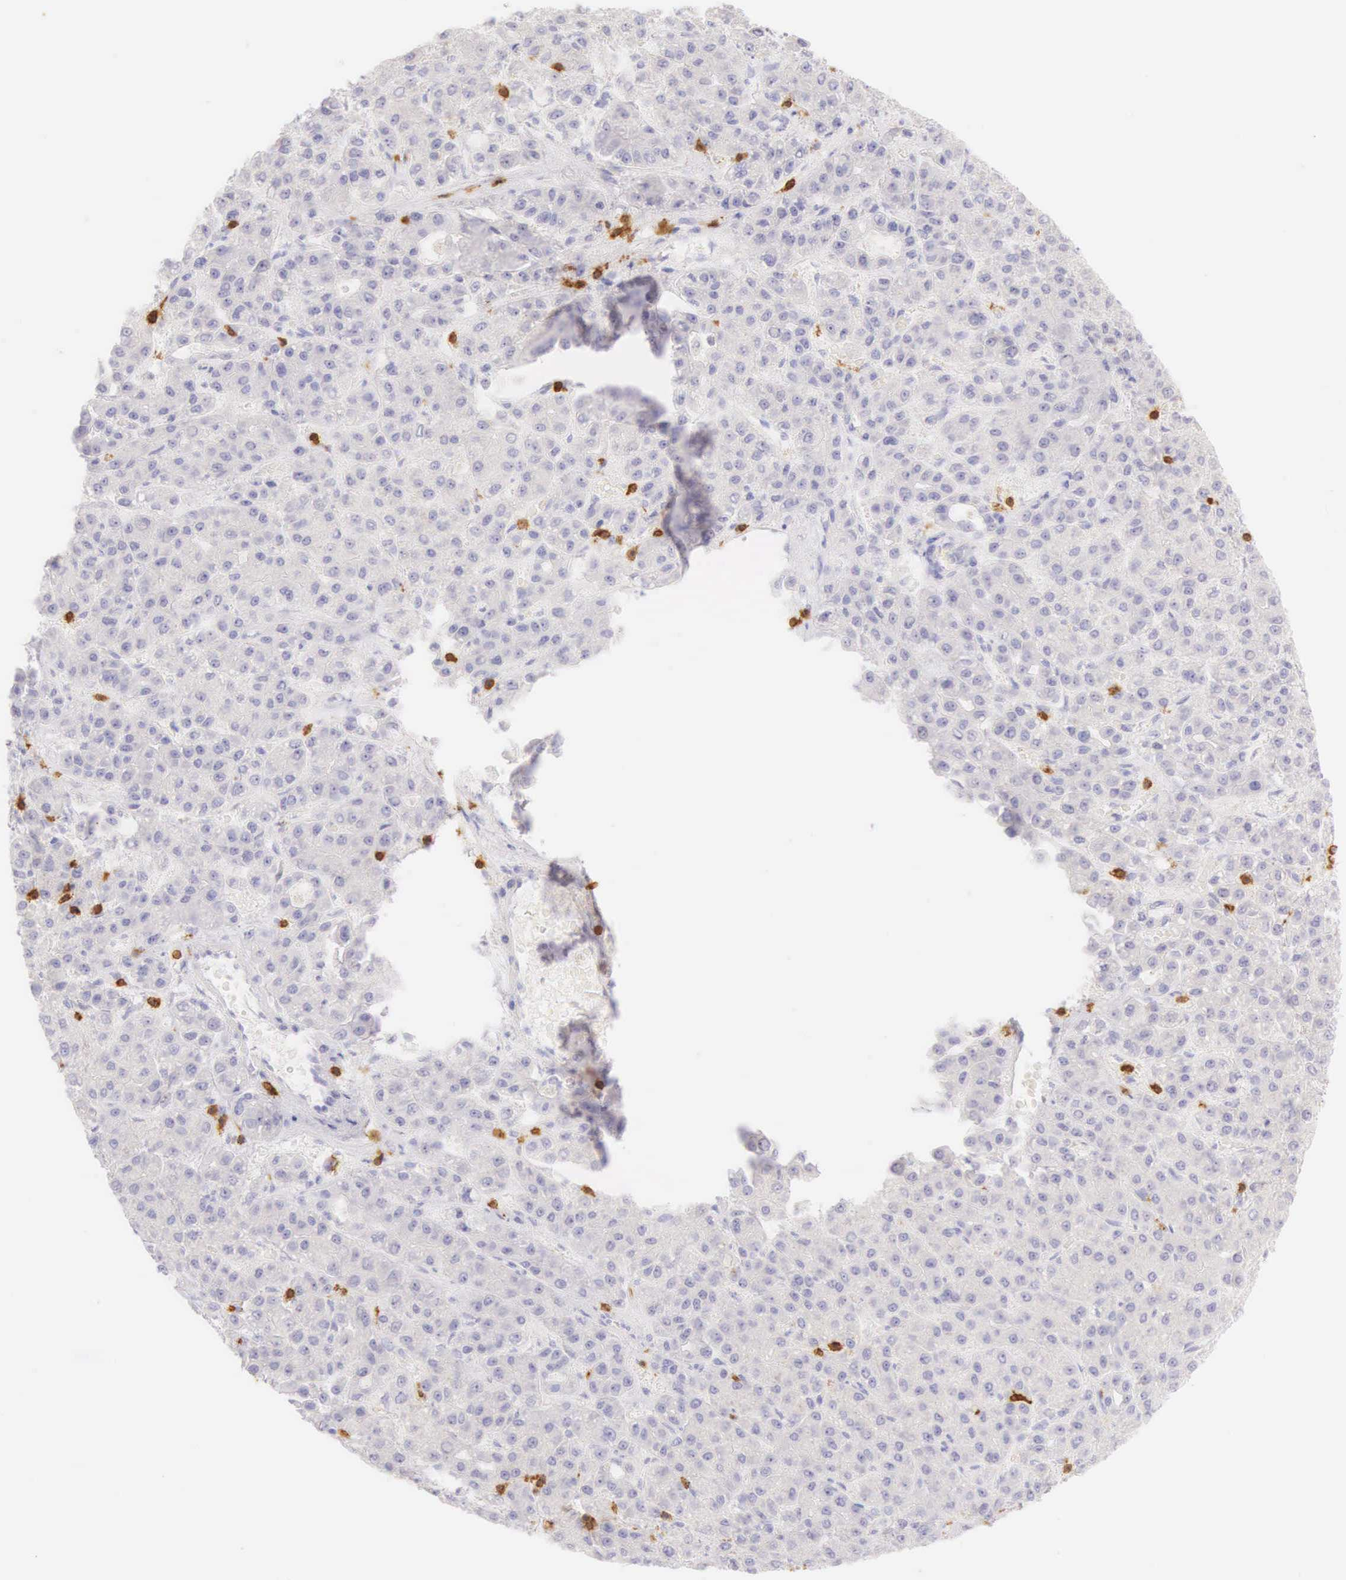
{"staining": {"intensity": "negative", "quantity": "none", "location": "none"}, "tissue": "liver cancer", "cell_type": "Tumor cells", "image_type": "cancer", "snomed": [{"axis": "morphology", "description": "Carcinoma, Hepatocellular, NOS"}, {"axis": "topography", "description": "Liver"}], "caption": "Immunohistochemical staining of liver cancer (hepatocellular carcinoma) shows no significant expression in tumor cells.", "gene": "CD3E", "patient": {"sex": "male", "age": 69}}